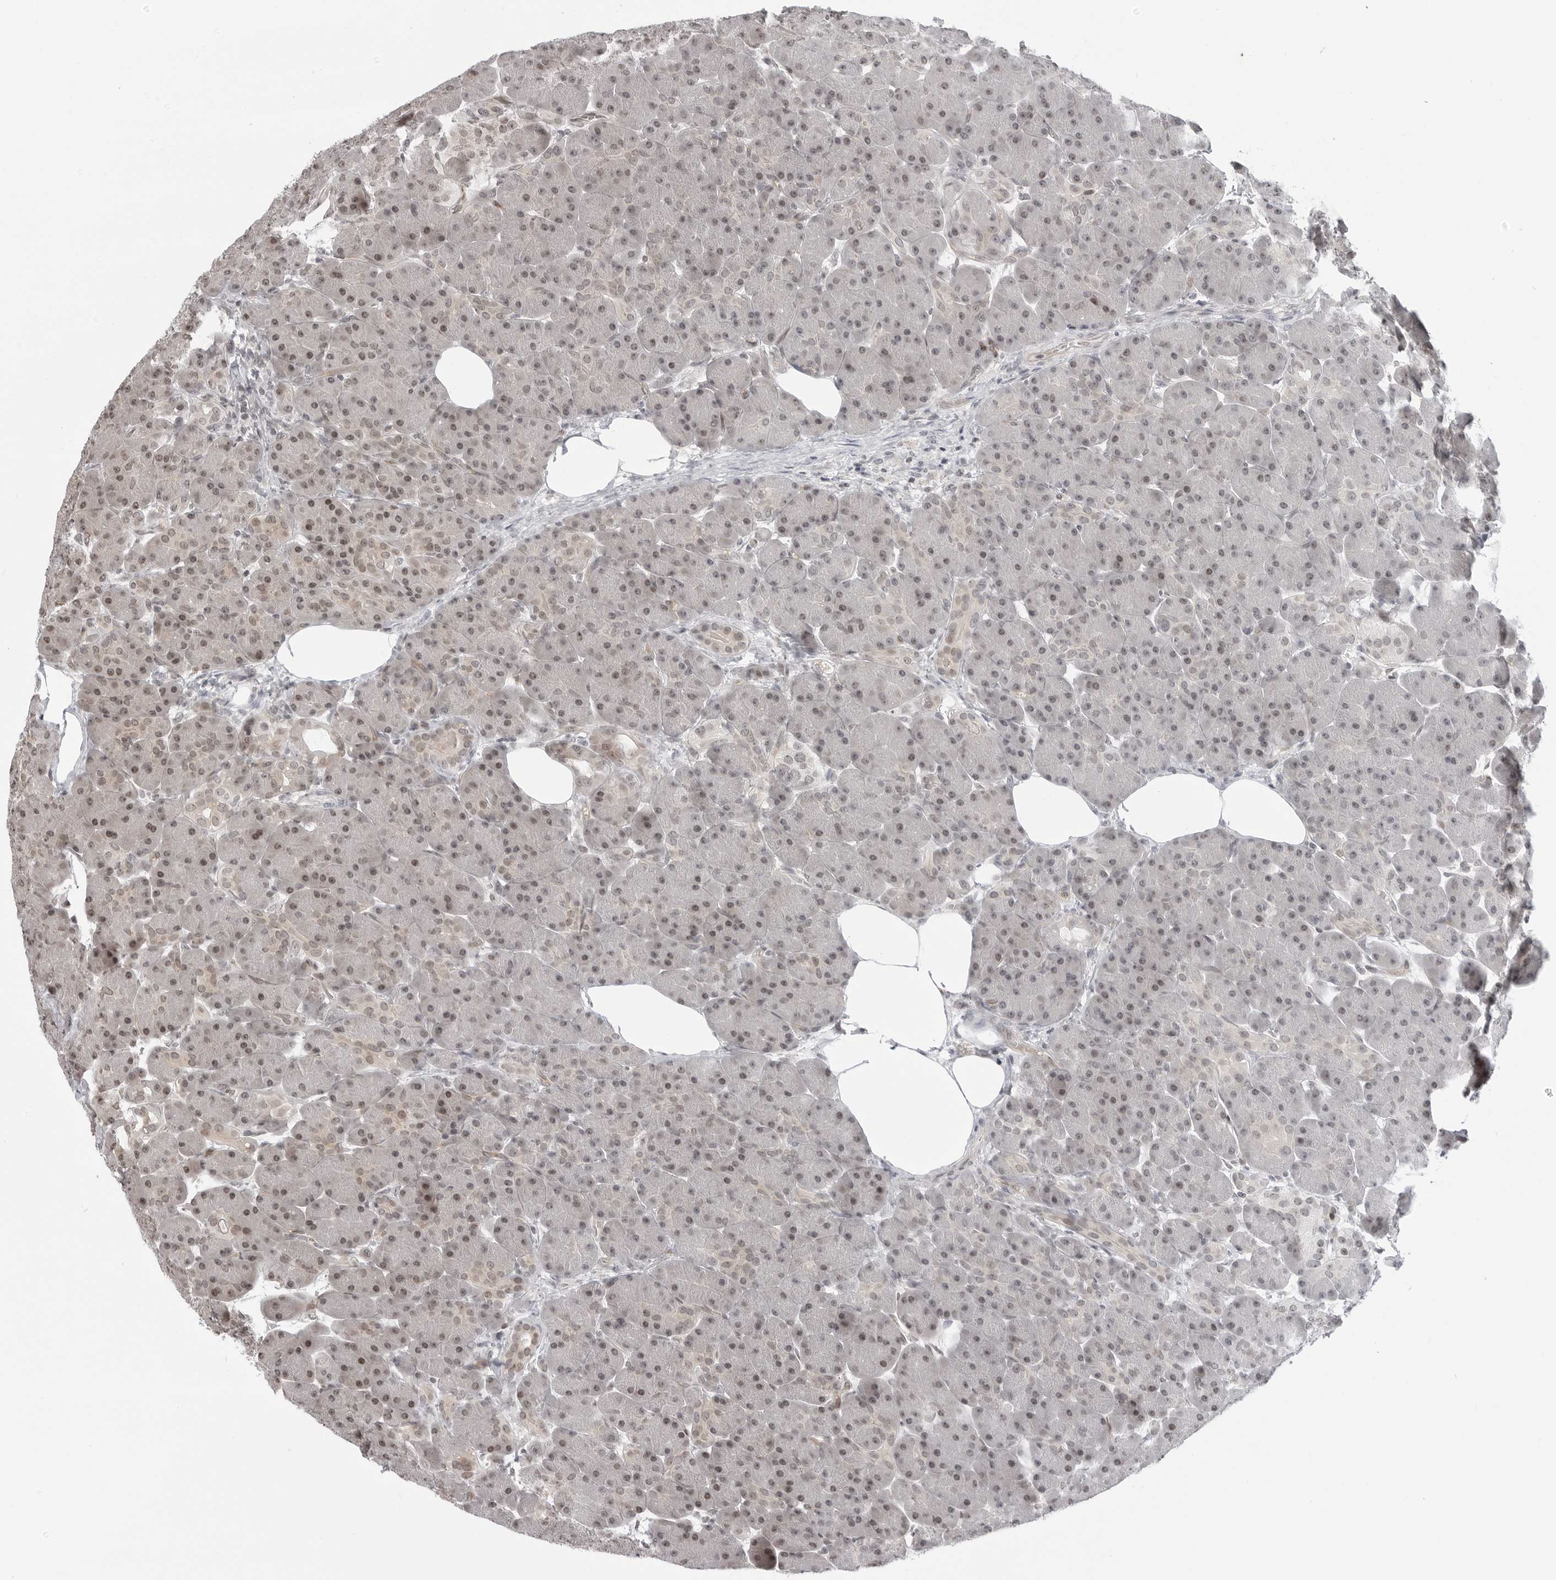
{"staining": {"intensity": "moderate", "quantity": ">75%", "location": "nuclear"}, "tissue": "pancreas", "cell_type": "Exocrine glandular cells", "image_type": "normal", "snomed": [{"axis": "morphology", "description": "Normal tissue, NOS"}, {"axis": "topography", "description": "Pancreas"}], "caption": "IHC (DAB (3,3'-diaminobenzidine)) staining of unremarkable pancreas reveals moderate nuclear protein expression in about >75% of exocrine glandular cells.", "gene": "C8orf33", "patient": {"sex": "male", "age": 63}}